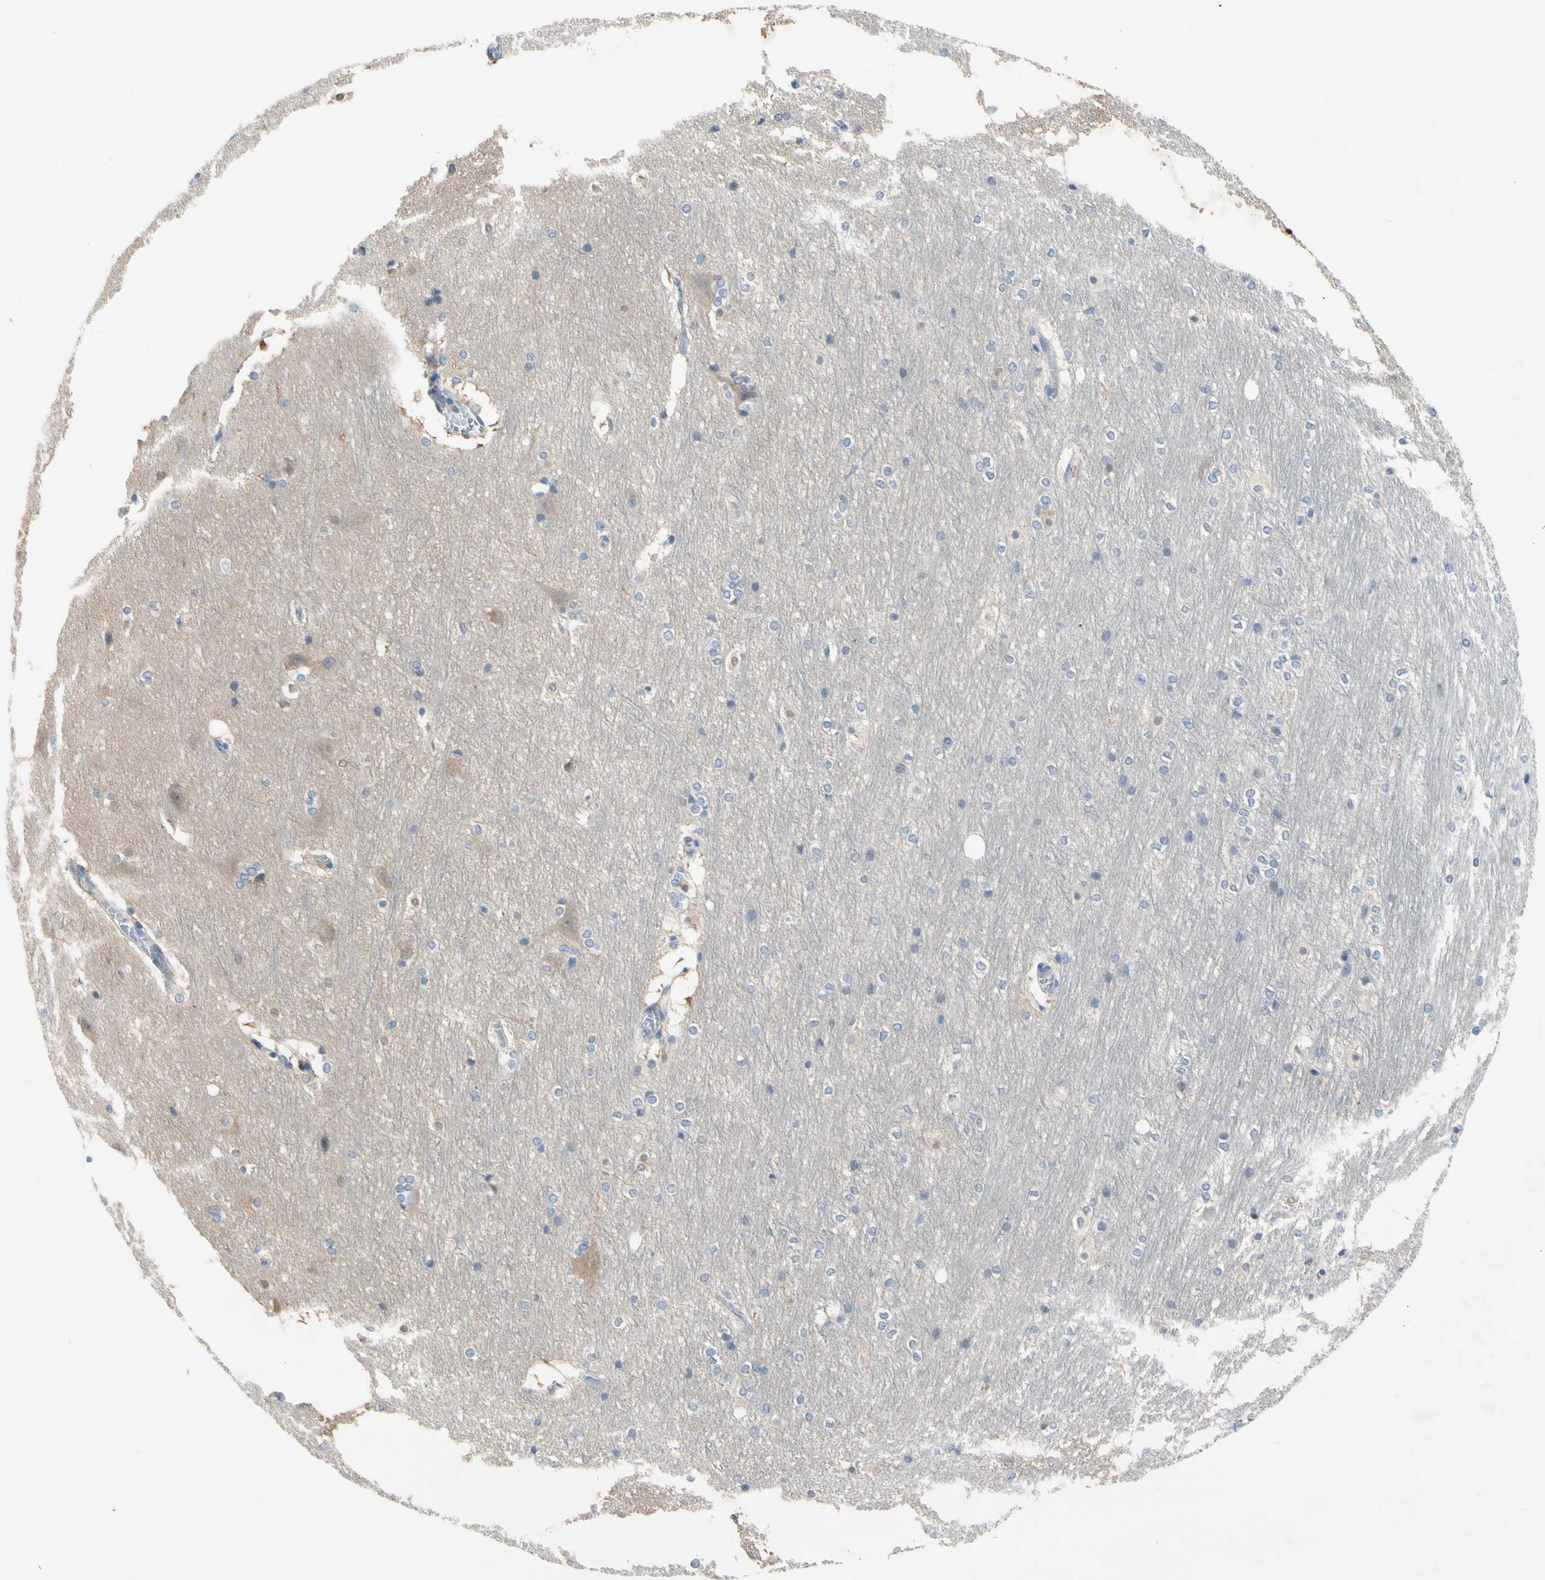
{"staining": {"intensity": "negative", "quantity": "none", "location": "none"}, "tissue": "hippocampus", "cell_type": "Glial cells", "image_type": "normal", "snomed": [{"axis": "morphology", "description": "Normal tissue, NOS"}, {"axis": "topography", "description": "Hippocampus"}], "caption": "This is an immunohistochemistry (IHC) photomicrograph of unremarkable human hippocampus. There is no expression in glial cells.", "gene": "MARK1", "patient": {"sex": "female", "age": 19}}